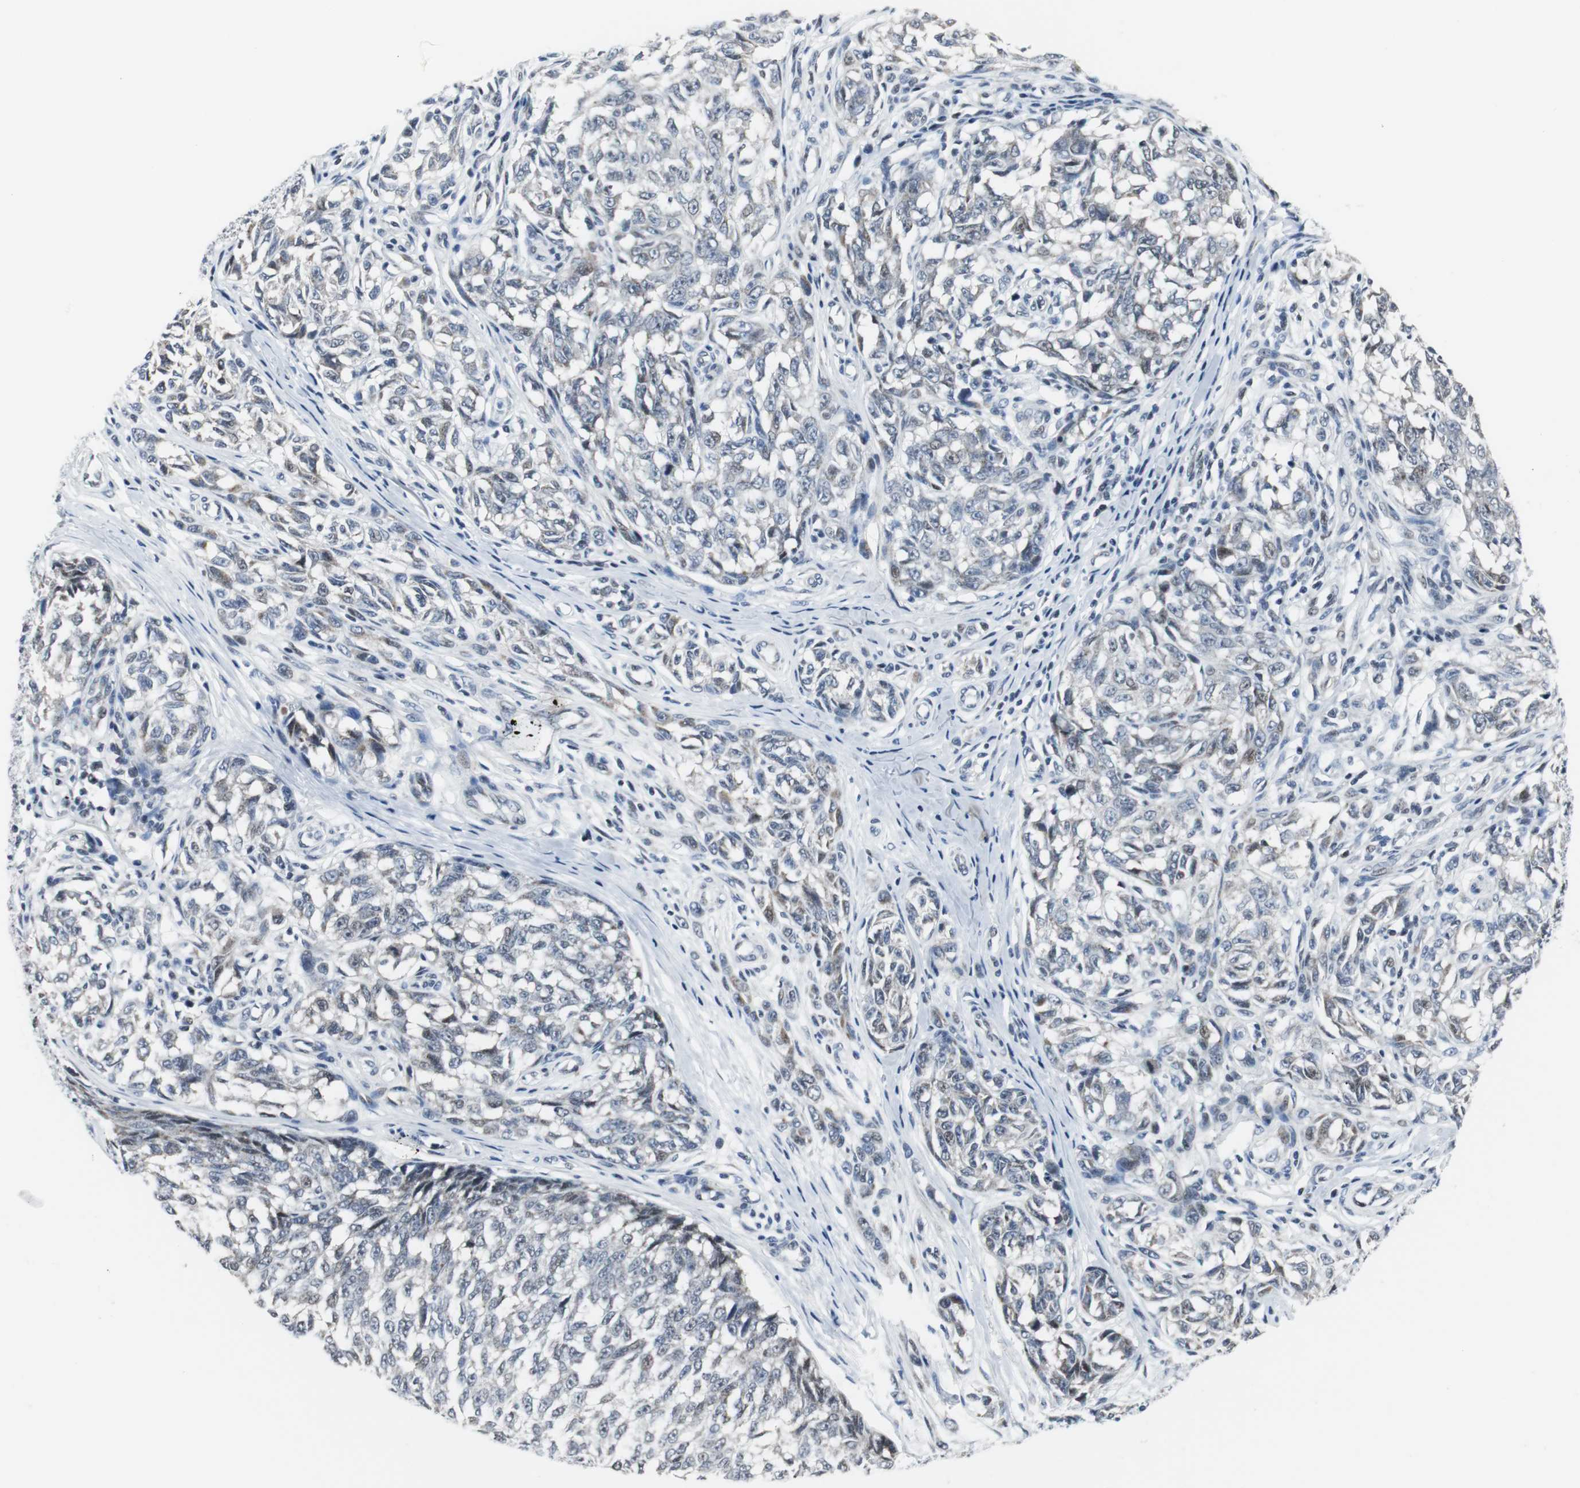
{"staining": {"intensity": "weak", "quantity": "25%-75%", "location": "nuclear"}, "tissue": "melanoma", "cell_type": "Tumor cells", "image_type": "cancer", "snomed": [{"axis": "morphology", "description": "Malignant melanoma, NOS"}, {"axis": "topography", "description": "Skin"}], "caption": "Human melanoma stained for a protein (brown) reveals weak nuclear positive positivity in about 25%-75% of tumor cells.", "gene": "MTA1", "patient": {"sex": "female", "age": 64}}